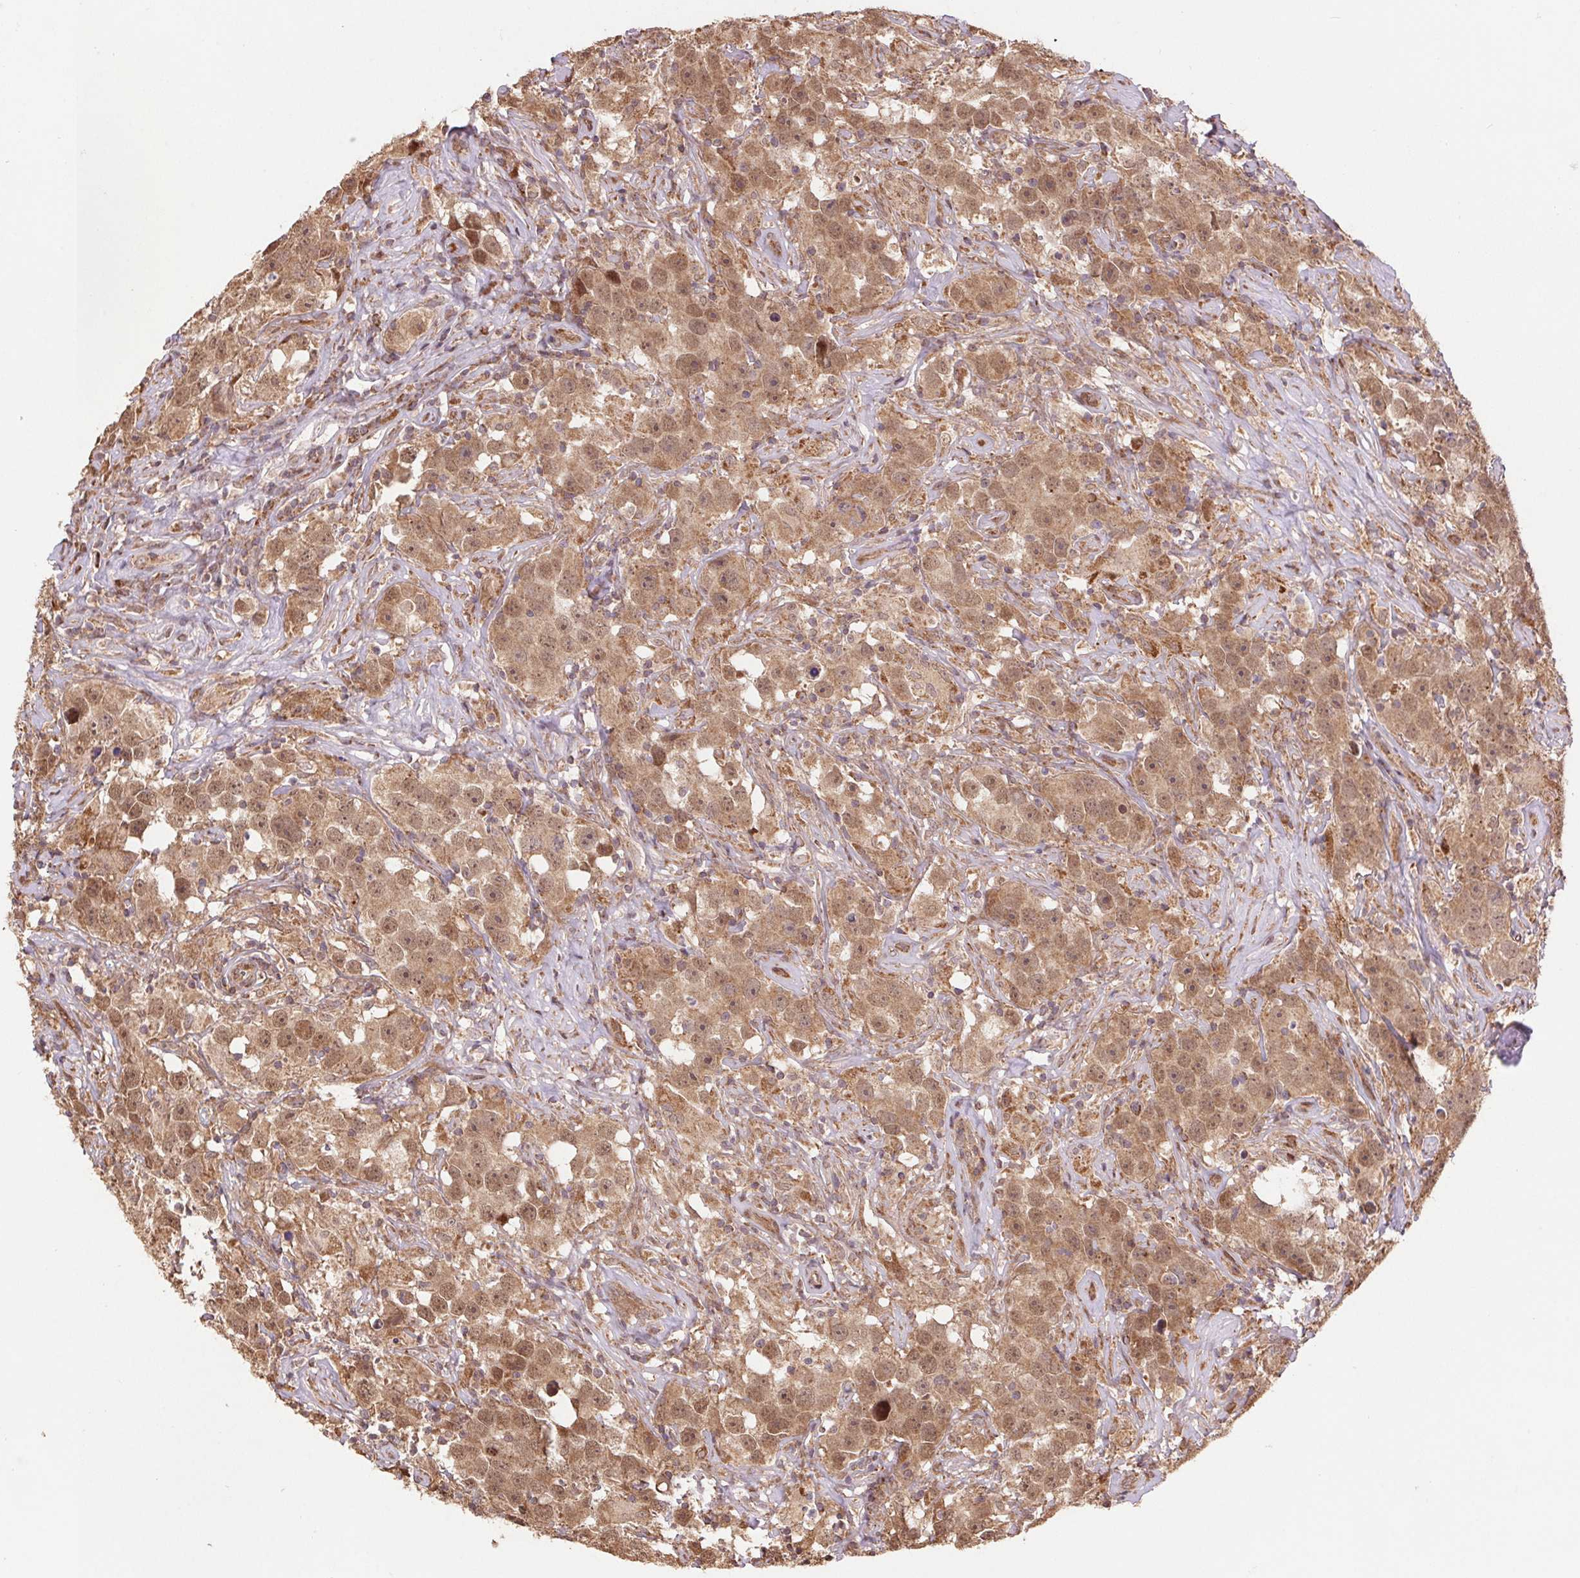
{"staining": {"intensity": "moderate", "quantity": ">75%", "location": "cytoplasmic/membranous,nuclear"}, "tissue": "testis cancer", "cell_type": "Tumor cells", "image_type": "cancer", "snomed": [{"axis": "morphology", "description": "Seminoma, NOS"}, {"axis": "topography", "description": "Testis"}], "caption": "Tumor cells demonstrate medium levels of moderate cytoplasmic/membranous and nuclear positivity in about >75% of cells in testis cancer (seminoma). The staining was performed using DAB (3,3'-diaminobenzidine) to visualize the protein expression in brown, while the nuclei were stained in blue with hematoxylin (Magnification: 20x).", "gene": "PDHA1", "patient": {"sex": "male", "age": 49}}